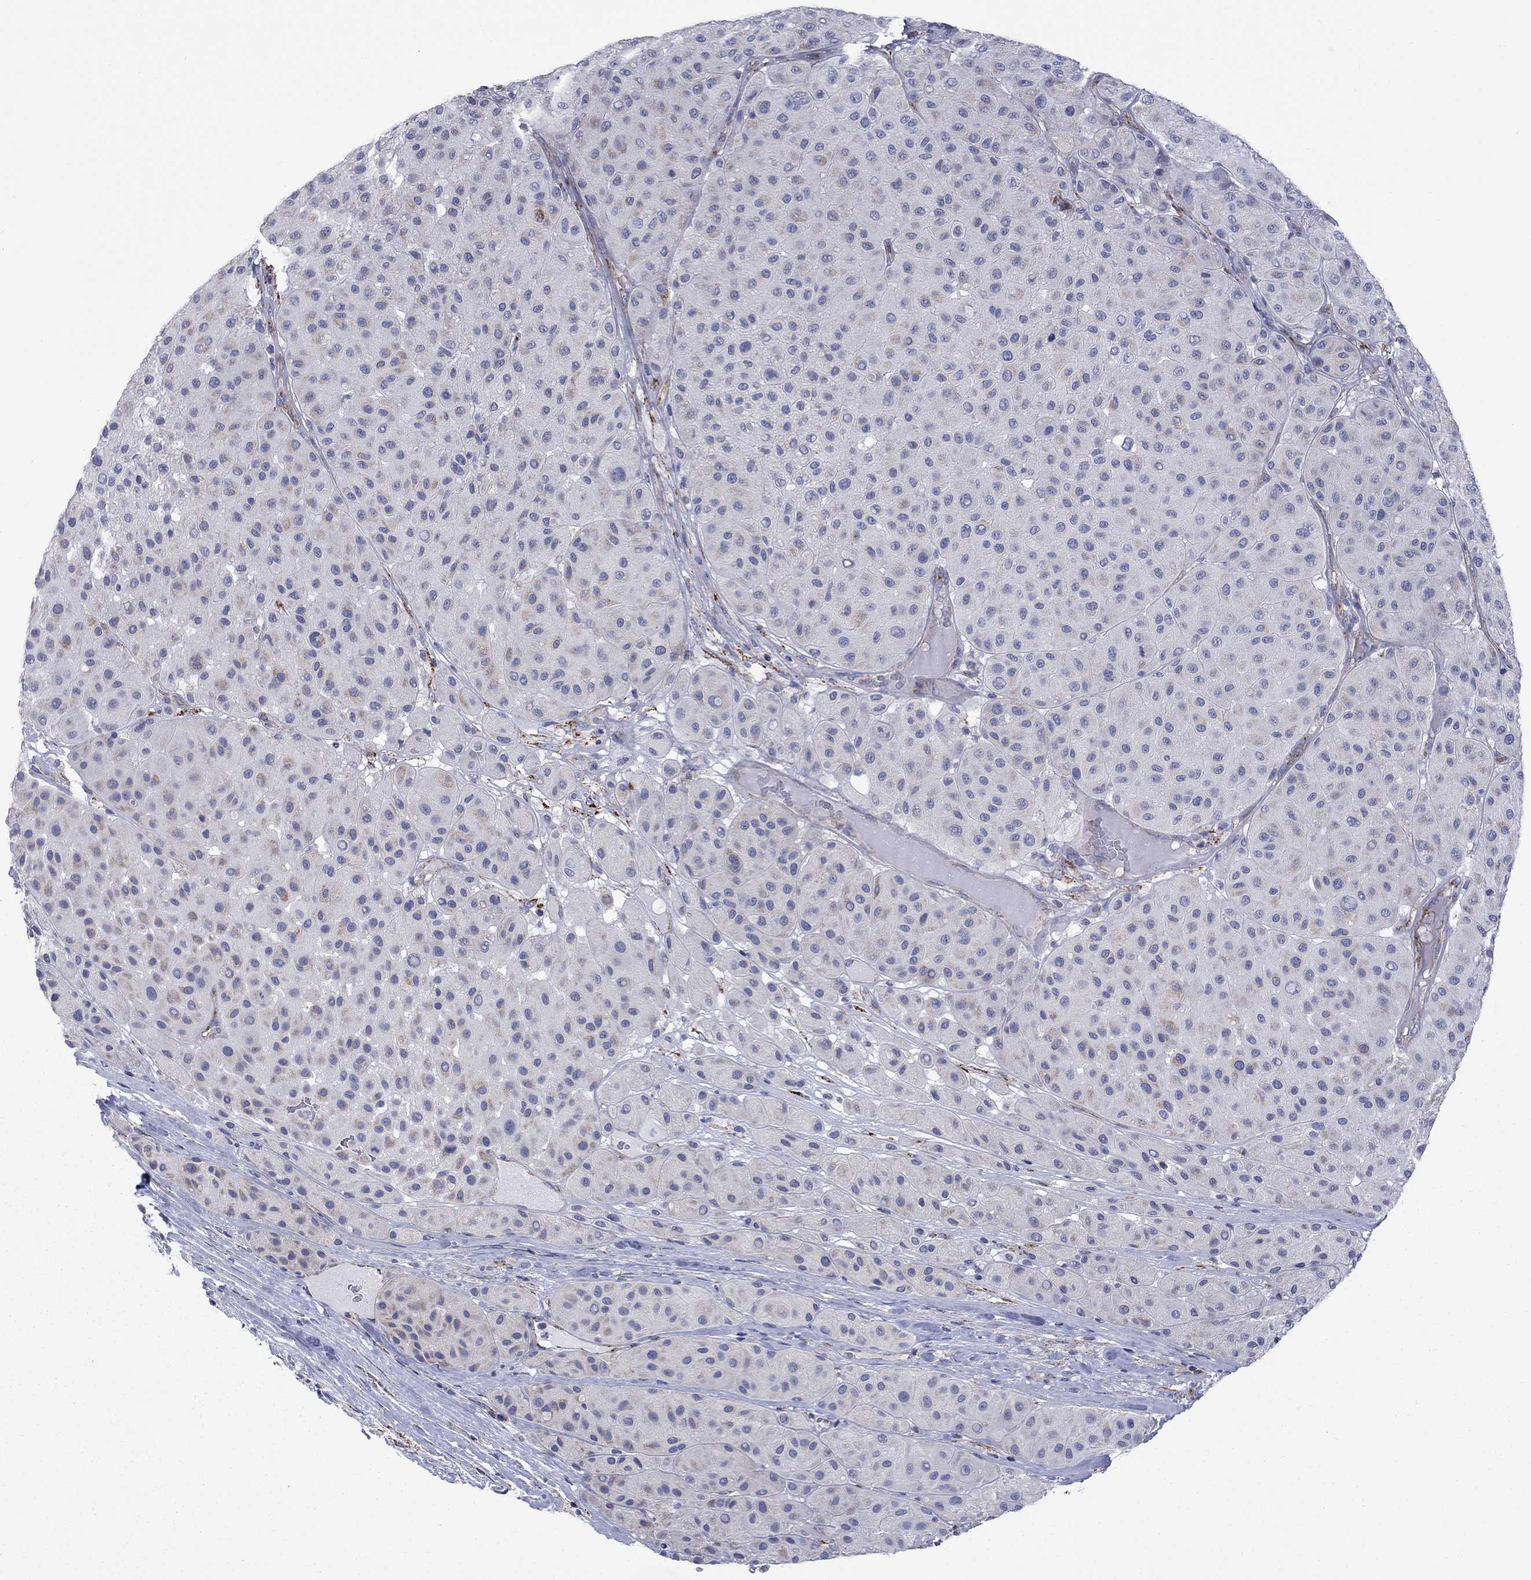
{"staining": {"intensity": "negative", "quantity": "none", "location": "none"}, "tissue": "melanoma", "cell_type": "Tumor cells", "image_type": "cancer", "snomed": [{"axis": "morphology", "description": "Malignant melanoma, Metastatic site"}, {"axis": "topography", "description": "Smooth muscle"}], "caption": "This is an immunohistochemistry (IHC) image of malignant melanoma (metastatic site). There is no positivity in tumor cells.", "gene": "CISD1", "patient": {"sex": "male", "age": 41}}